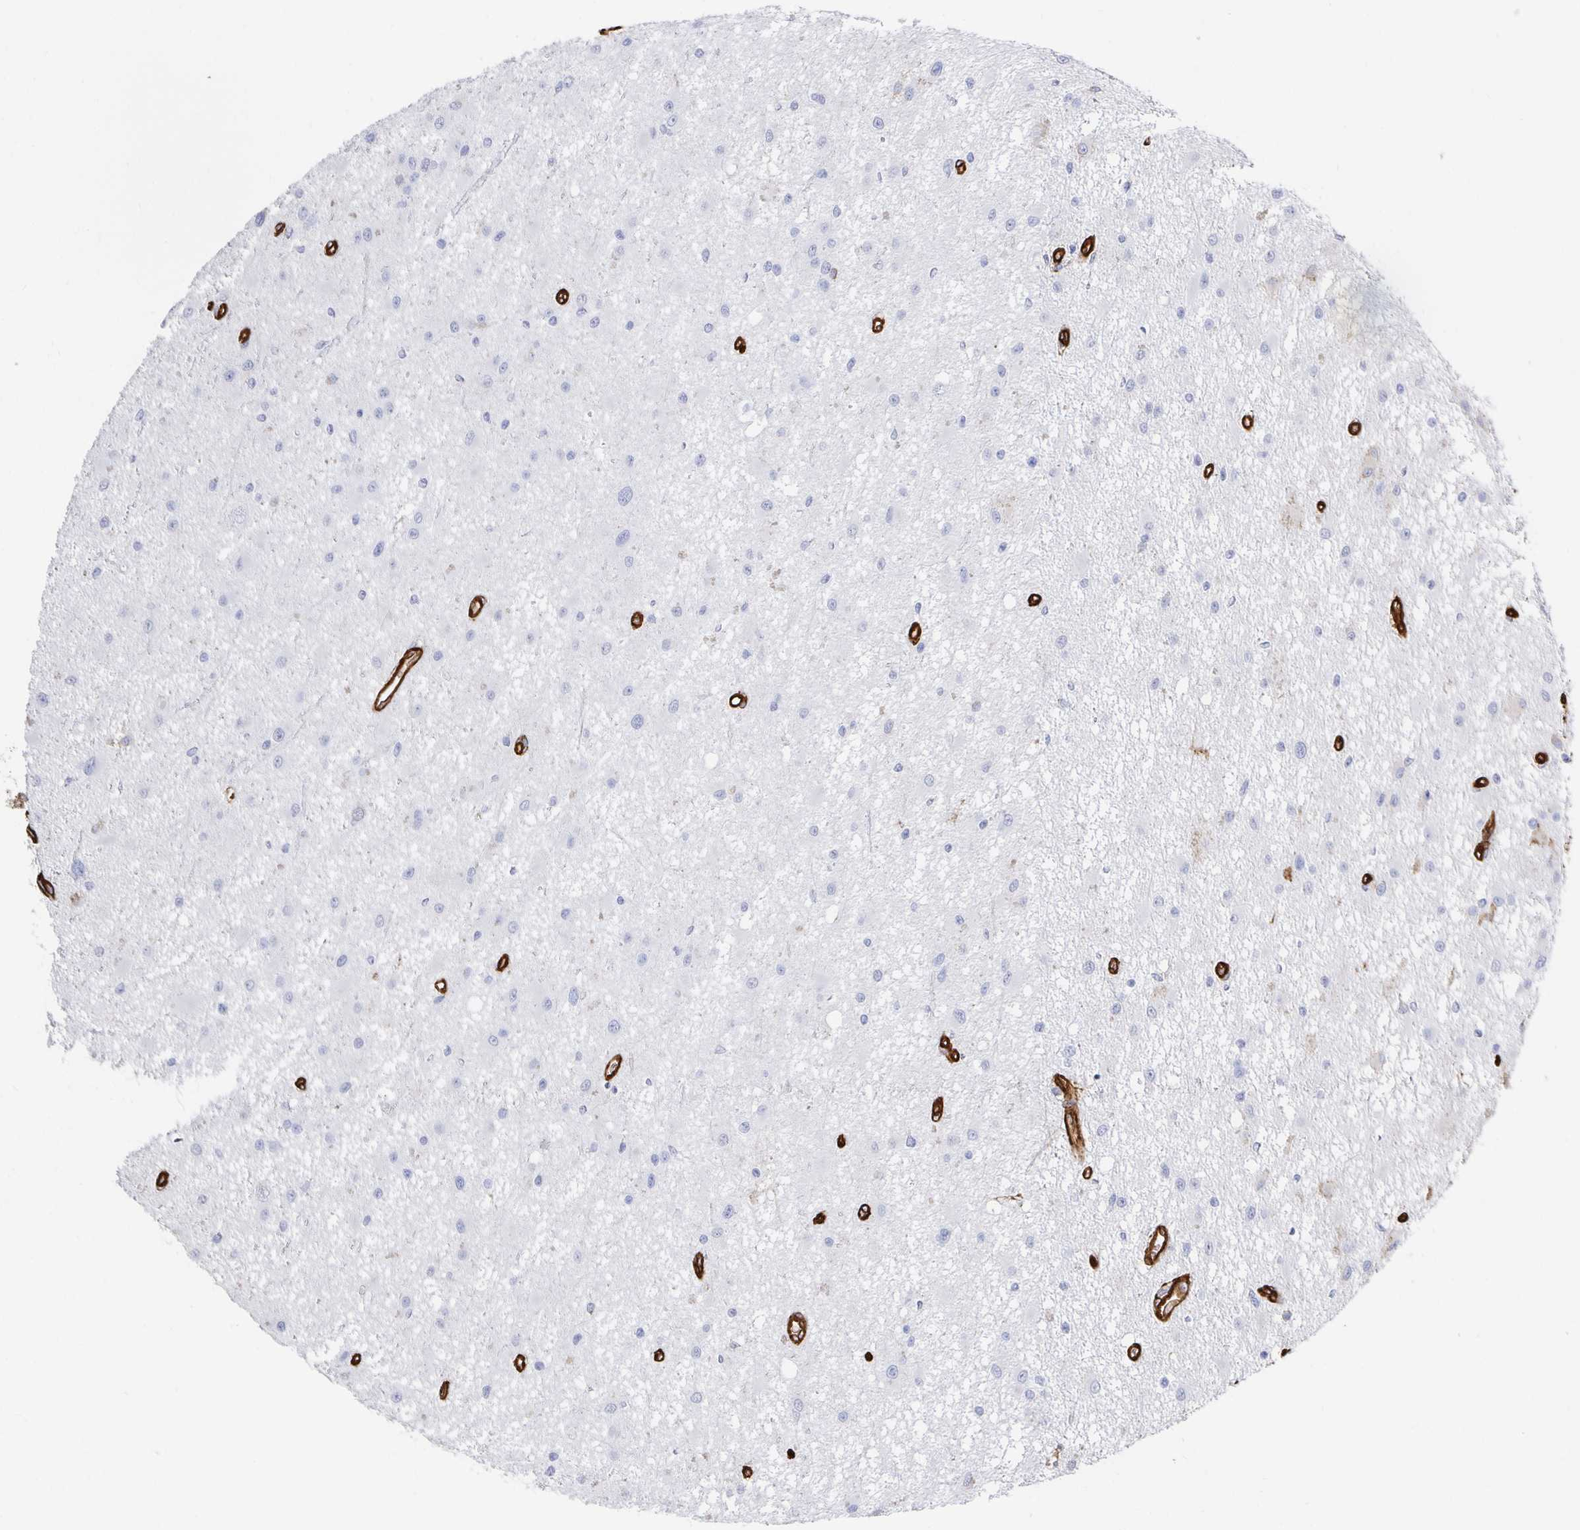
{"staining": {"intensity": "negative", "quantity": "none", "location": "none"}, "tissue": "glioma", "cell_type": "Tumor cells", "image_type": "cancer", "snomed": [{"axis": "morphology", "description": "Glioma, malignant, High grade"}, {"axis": "topography", "description": "Brain"}], "caption": "An immunohistochemistry (IHC) image of glioma is shown. There is no staining in tumor cells of glioma.", "gene": "VIPR2", "patient": {"sex": "male", "age": 54}}